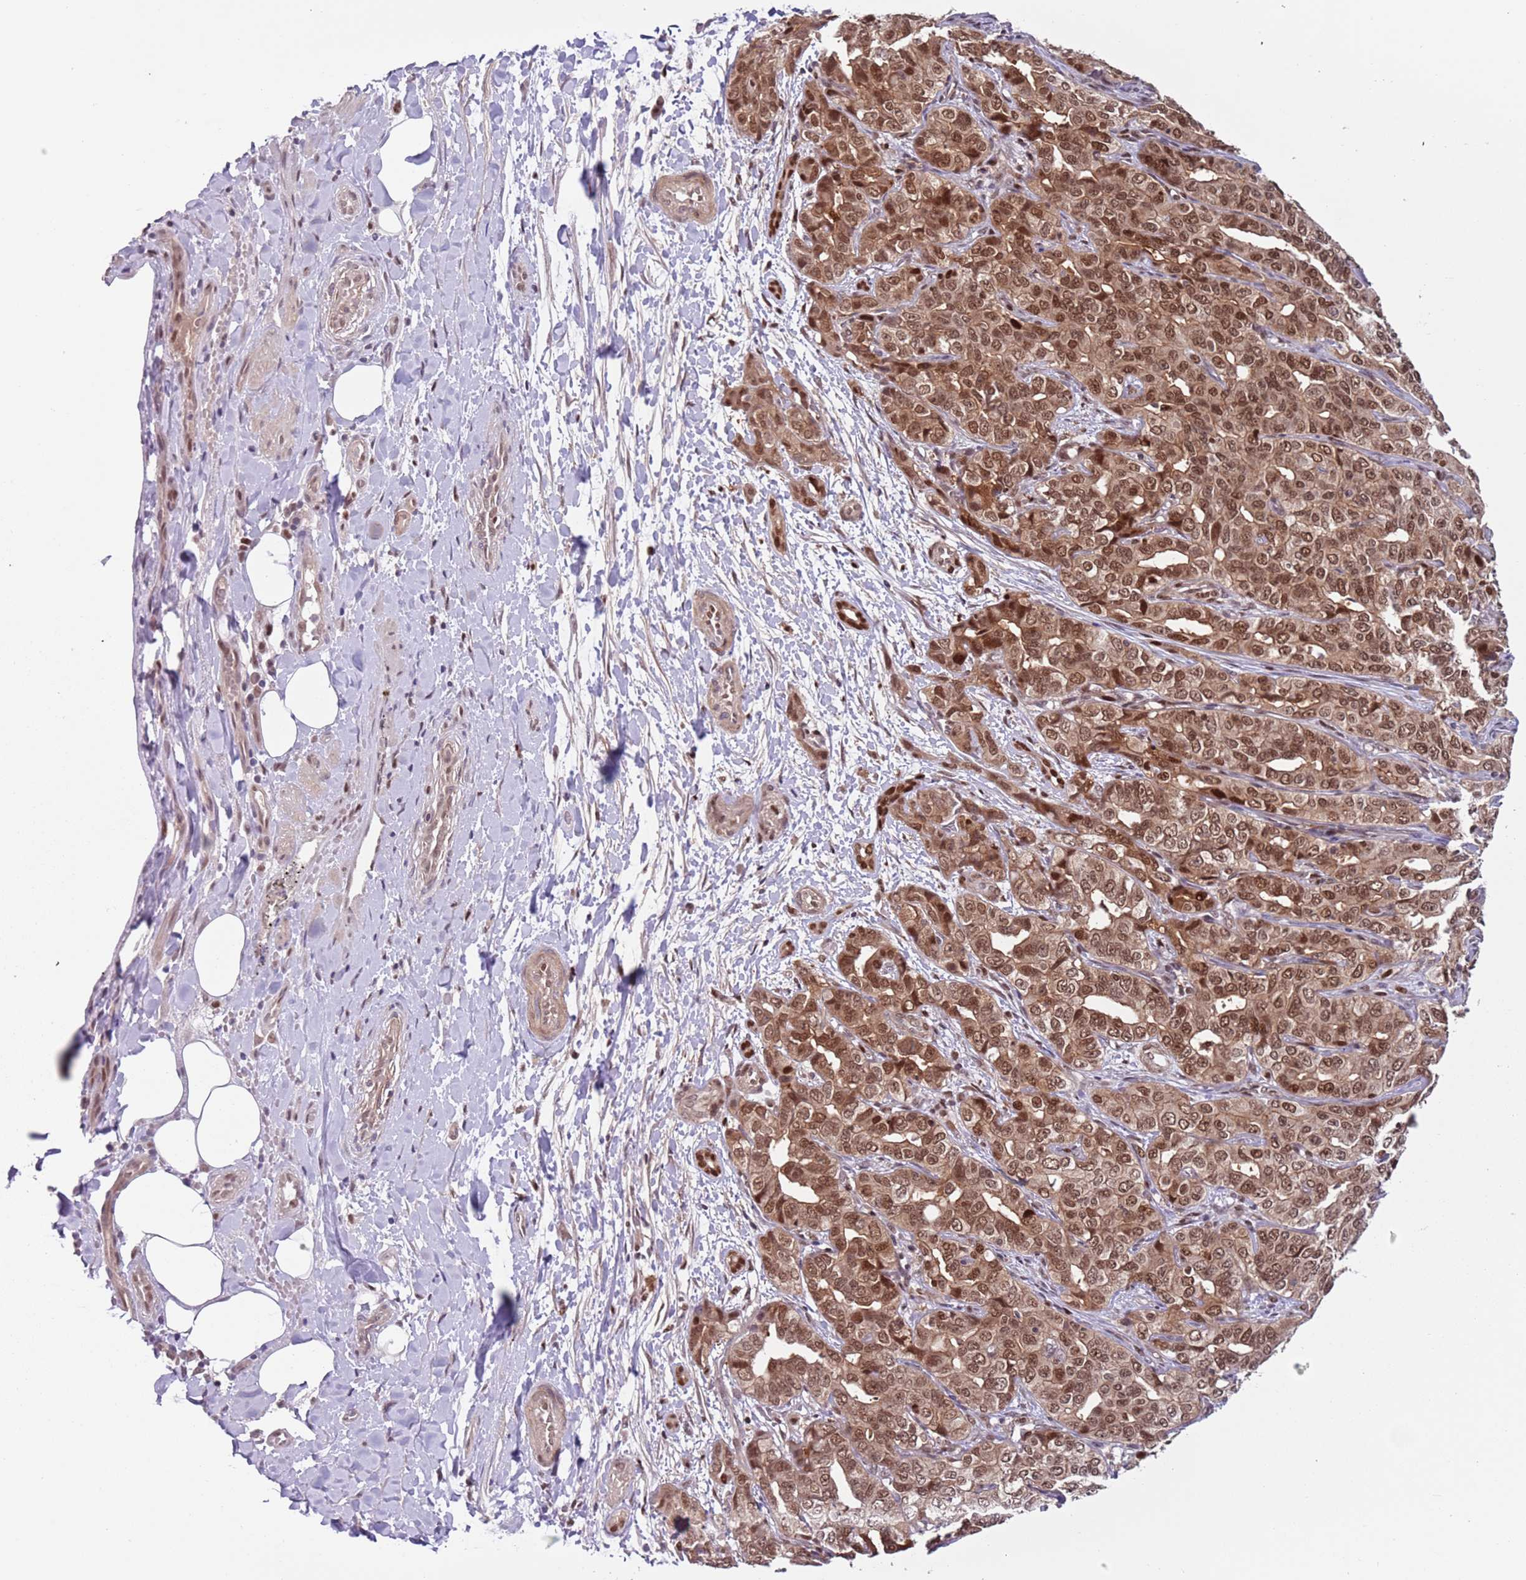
{"staining": {"intensity": "moderate", "quantity": ">75%", "location": "cytoplasmic/membranous,nuclear"}, "tissue": "liver cancer", "cell_type": "Tumor cells", "image_type": "cancer", "snomed": [{"axis": "morphology", "description": "Cholangiocarcinoma"}, {"axis": "topography", "description": "Liver"}], "caption": "A medium amount of moderate cytoplasmic/membranous and nuclear positivity is appreciated in about >75% of tumor cells in liver cancer tissue.", "gene": "RMND5B", "patient": {"sex": "male", "age": 59}}